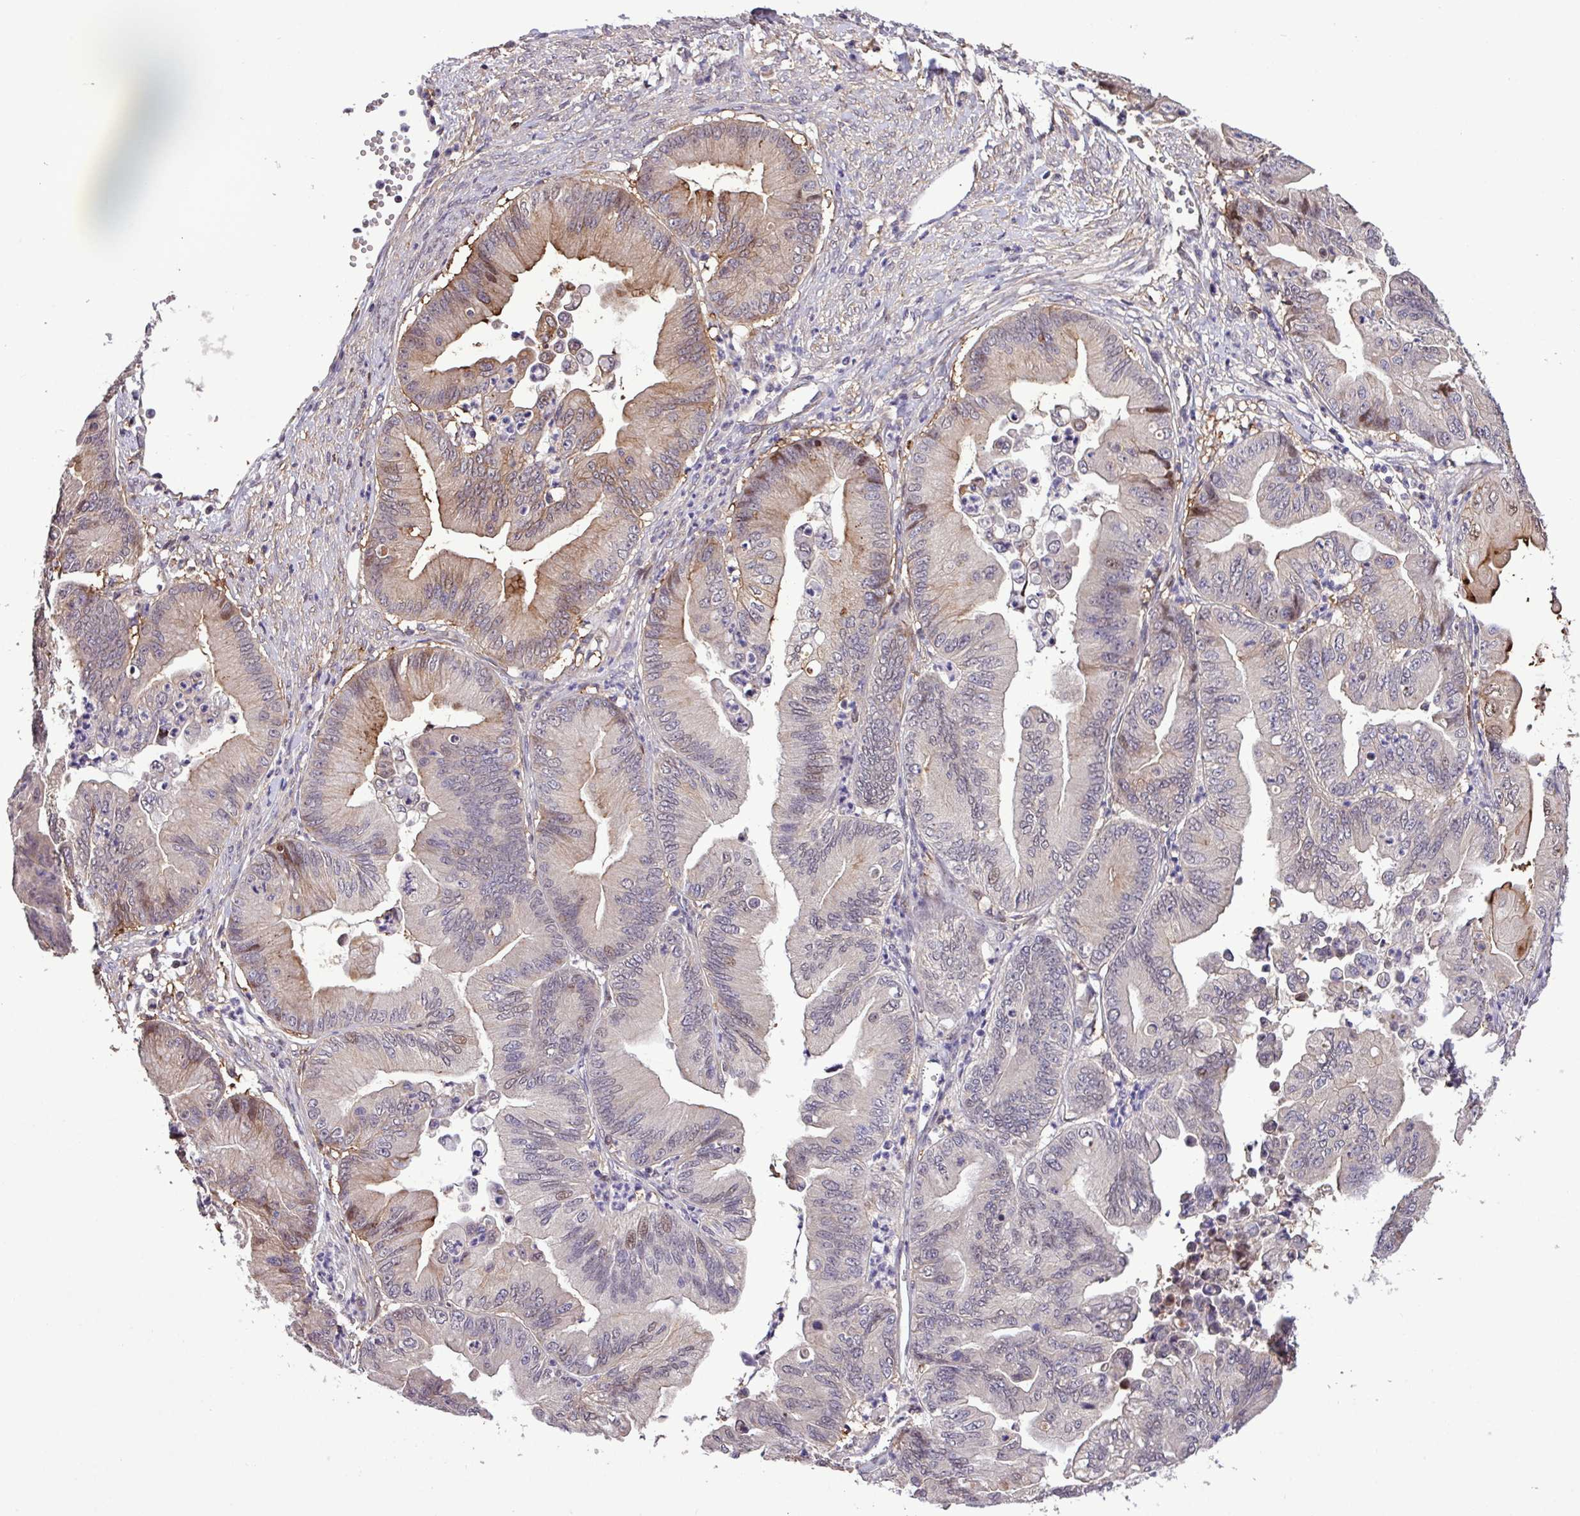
{"staining": {"intensity": "weak", "quantity": "25%-75%", "location": "cytoplasmic/membranous"}, "tissue": "ovarian cancer", "cell_type": "Tumor cells", "image_type": "cancer", "snomed": [{"axis": "morphology", "description": "Cystadenocarcinoma, mucinous, NOS"}, {"axis": "topography", "description": "Ovary"}], "caption": "Immunohistochemical staining of ovarian cancer (mucinous cystadenocarcinoma) demonstrates low levels of weak cytoplasmic/membranous positivity in about 25%-75% of tumor cells. (DAB IHC with brightfield microscopy, high magnification).", "gene": "RPP25L", "patient": {"sex": "female", "age": 71}}